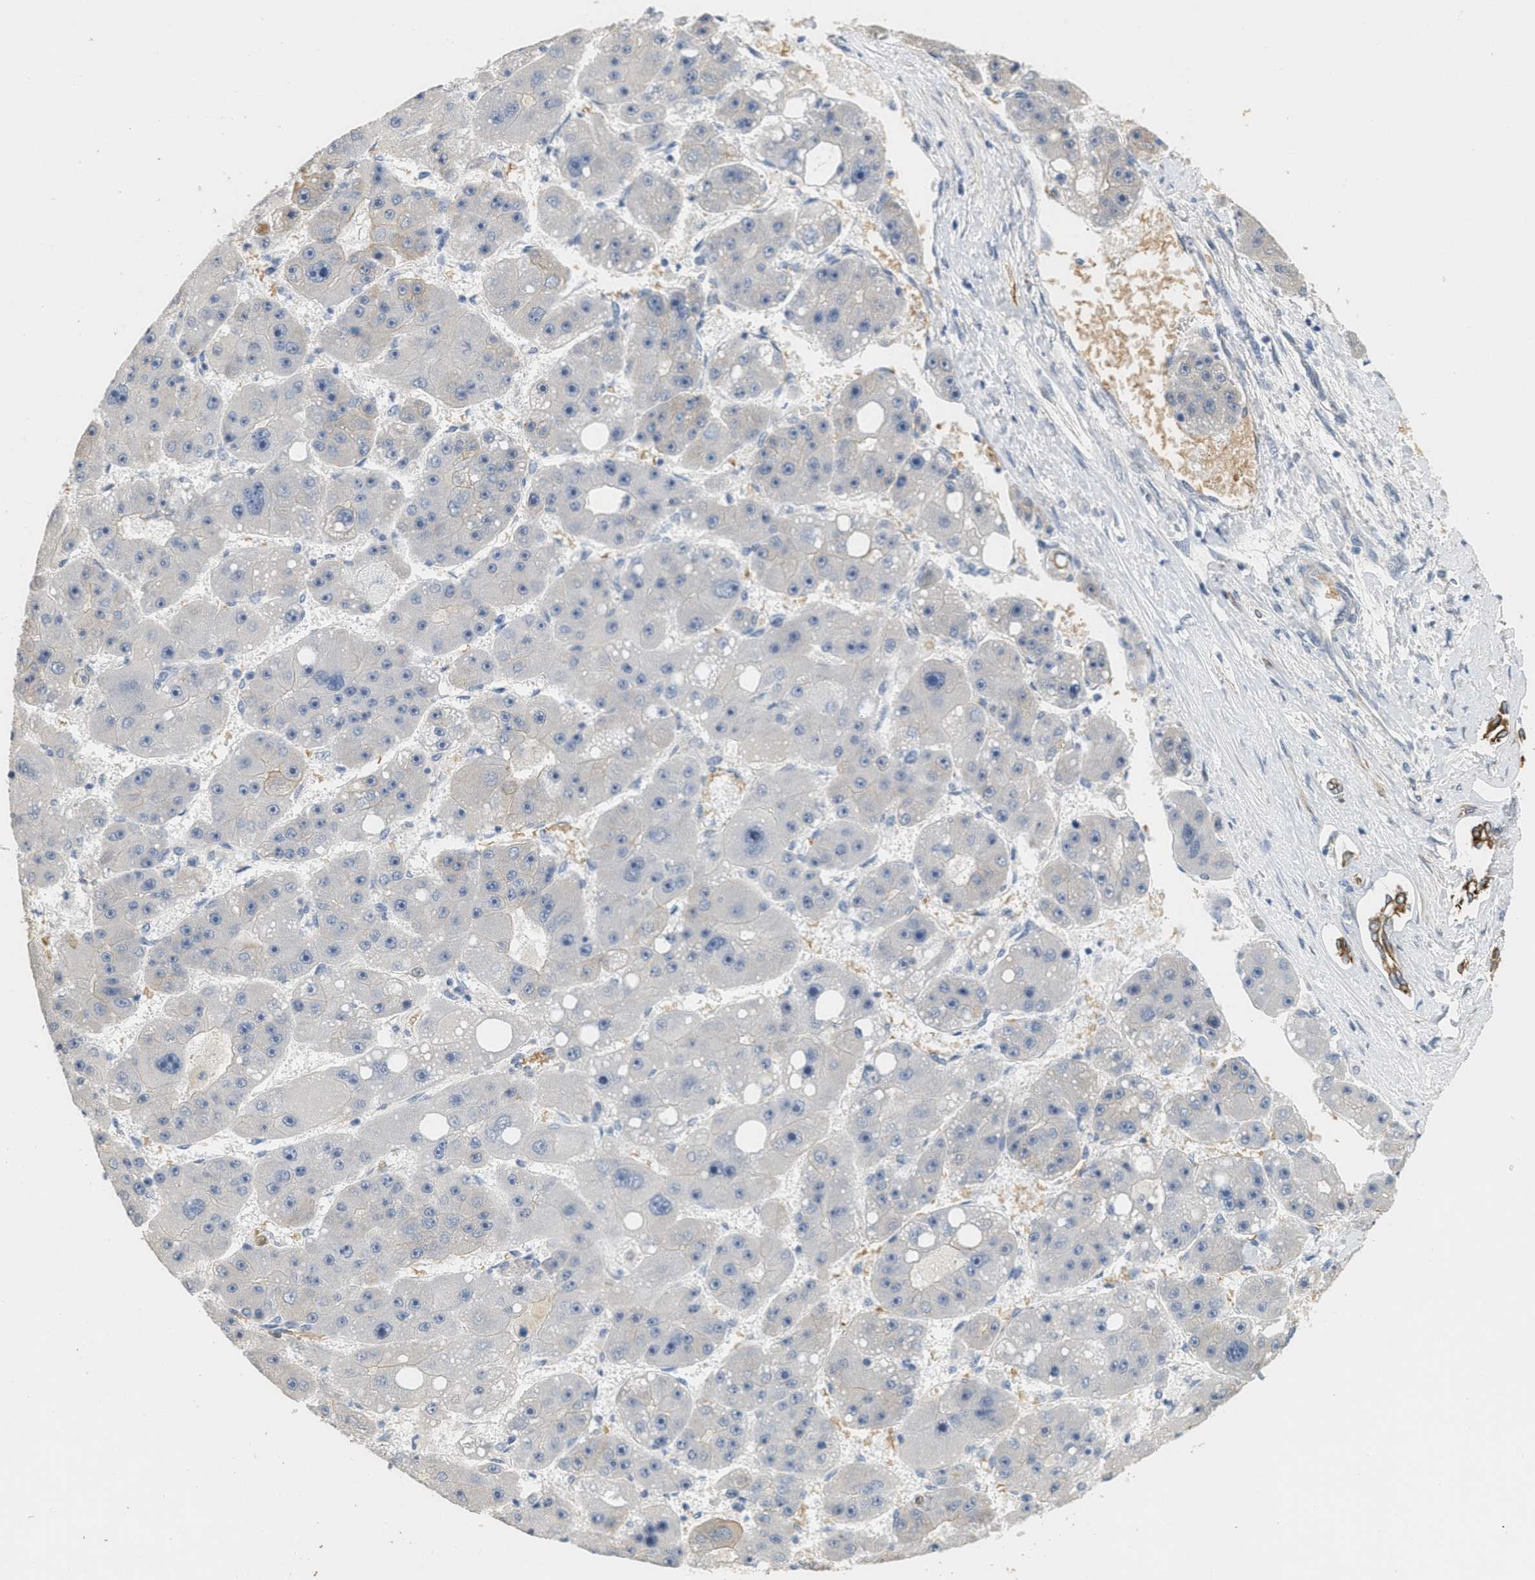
{"staining": {"intensity": "negative", "quantity": "none", "location": "none"}, "tissue": "liver cancer", "cell_type": "Tumor cells", "image_type": "cancer", "snomed": [{"axis": "morphology", "description": "Carcinoma, Hepatocellular, NOS"}, {"axis": "topography", "description": "Liver"}], "caption": "DAB immunohistochemical staining of liver hepatocellular carcinoma exhibits no significant staining in tumor cells.", "gene": "MRS2", "patient": {"sex": "female", "age": 61}}